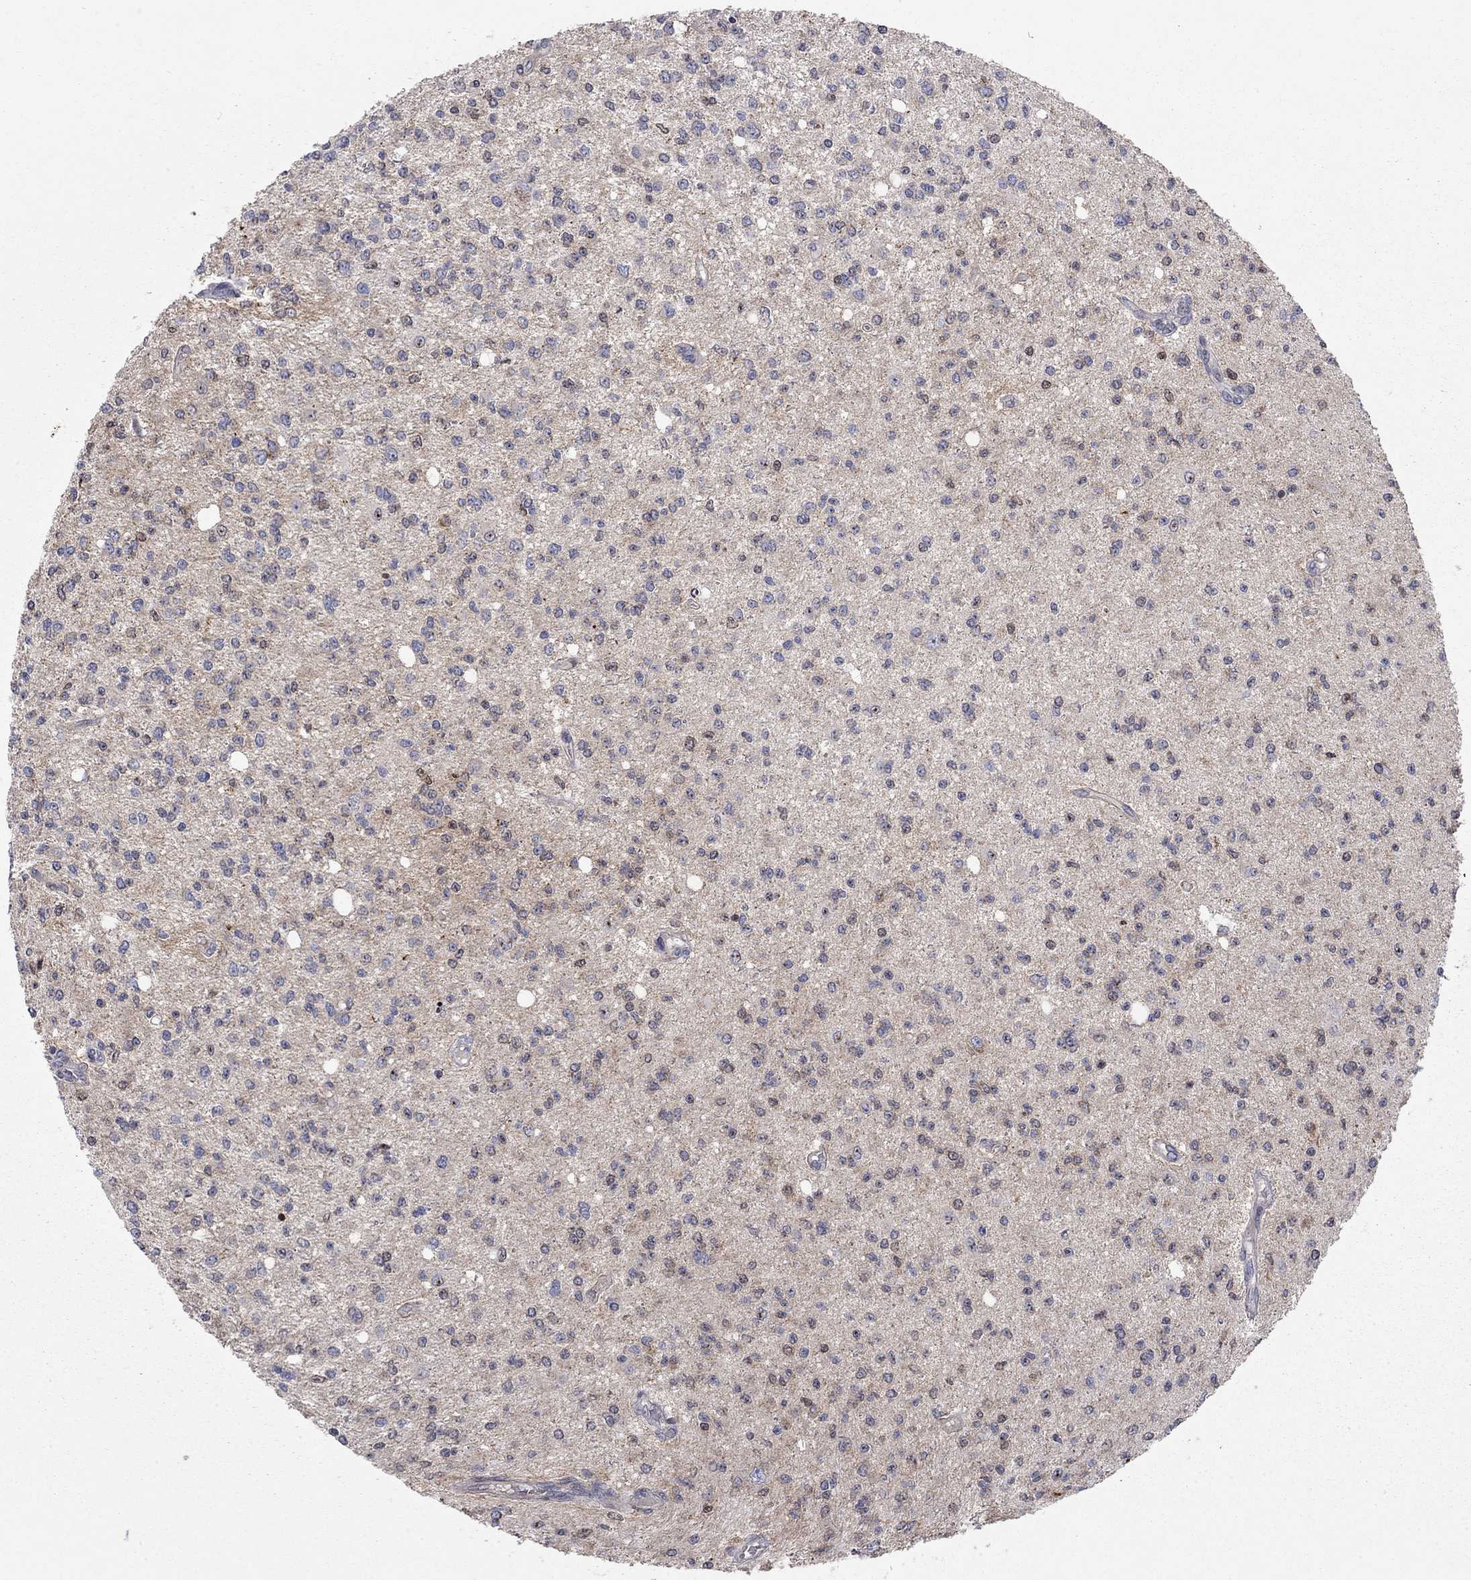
{"staining": {"intensity": "negative", "quantity": "none", "location": "none"}, "tissue": "glioma", "cell_type": "Tumor cells", "image_type": "cancer", "snomed": [{"axis": "morphology", "description": "Glioma, malignant, Low grade"}, {"axis": "topography", "description": "Brain"}], "caption": "This is an immunohistochemistry micrograph of glioma. There is no staining in tumor cells.", "gene": "ERN2", "patient": {"sex": "male", "age": 67}}